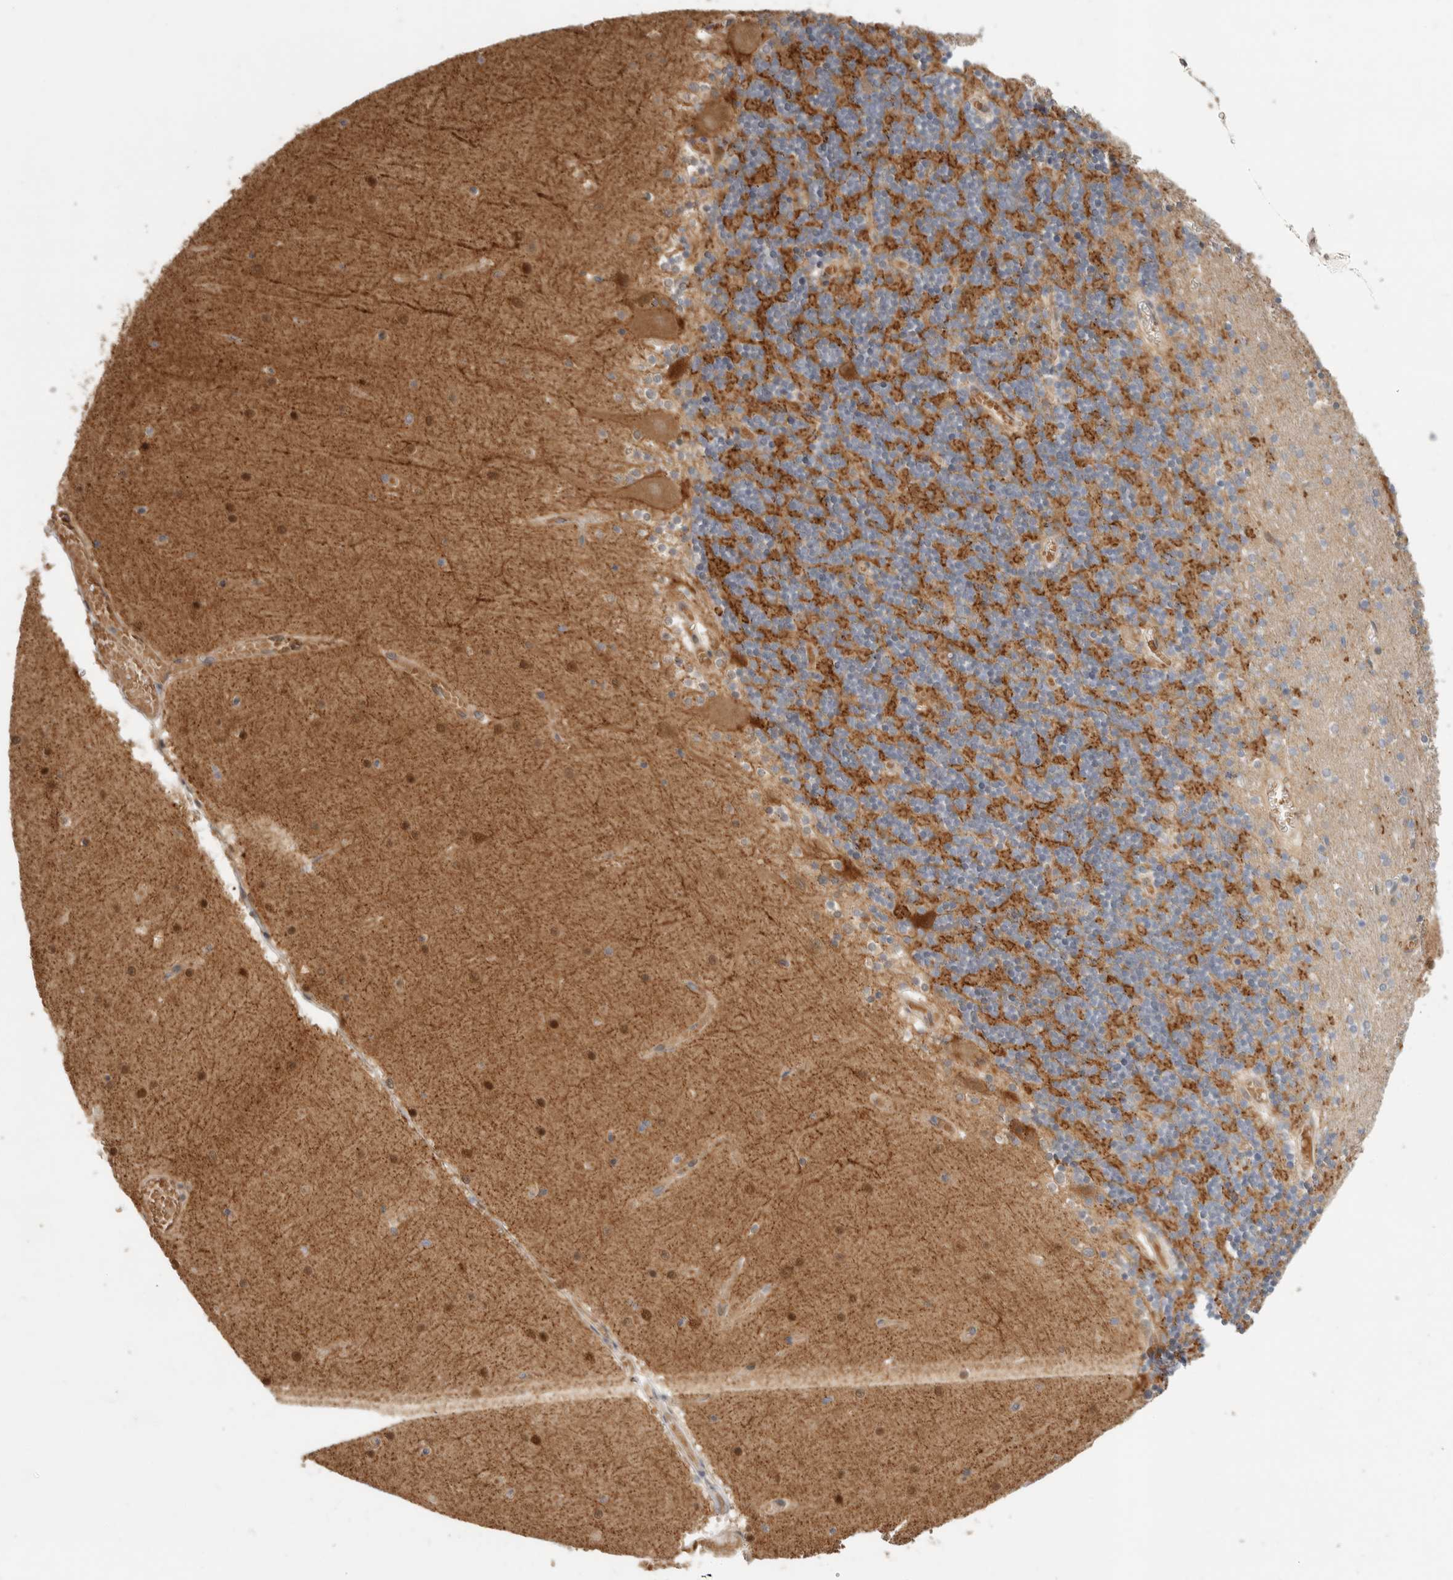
{"staining": {"intensity": "strong", "quantity": ">75%", "location": "cytoplasmic/membranous"}, "tissue": "cerebellum", "cell_type": "Cells in granular layer", "image_type": "normal", "snomed": [{"axis": "morphology", "description": "Normal tissue, NOS"}, {"axis": "topography", "description": "Cerebellum"}], "caption": "This image exhibits unremarkable cerebellum stained with IHC to label a protein in brown. The cytoplasmic/membranous of cells in granular layer show strong positivity for the protein. Nuclei are counter-stained blue.", "gene": "APOL2", "patient": {"sex": "female", "age": 28}}